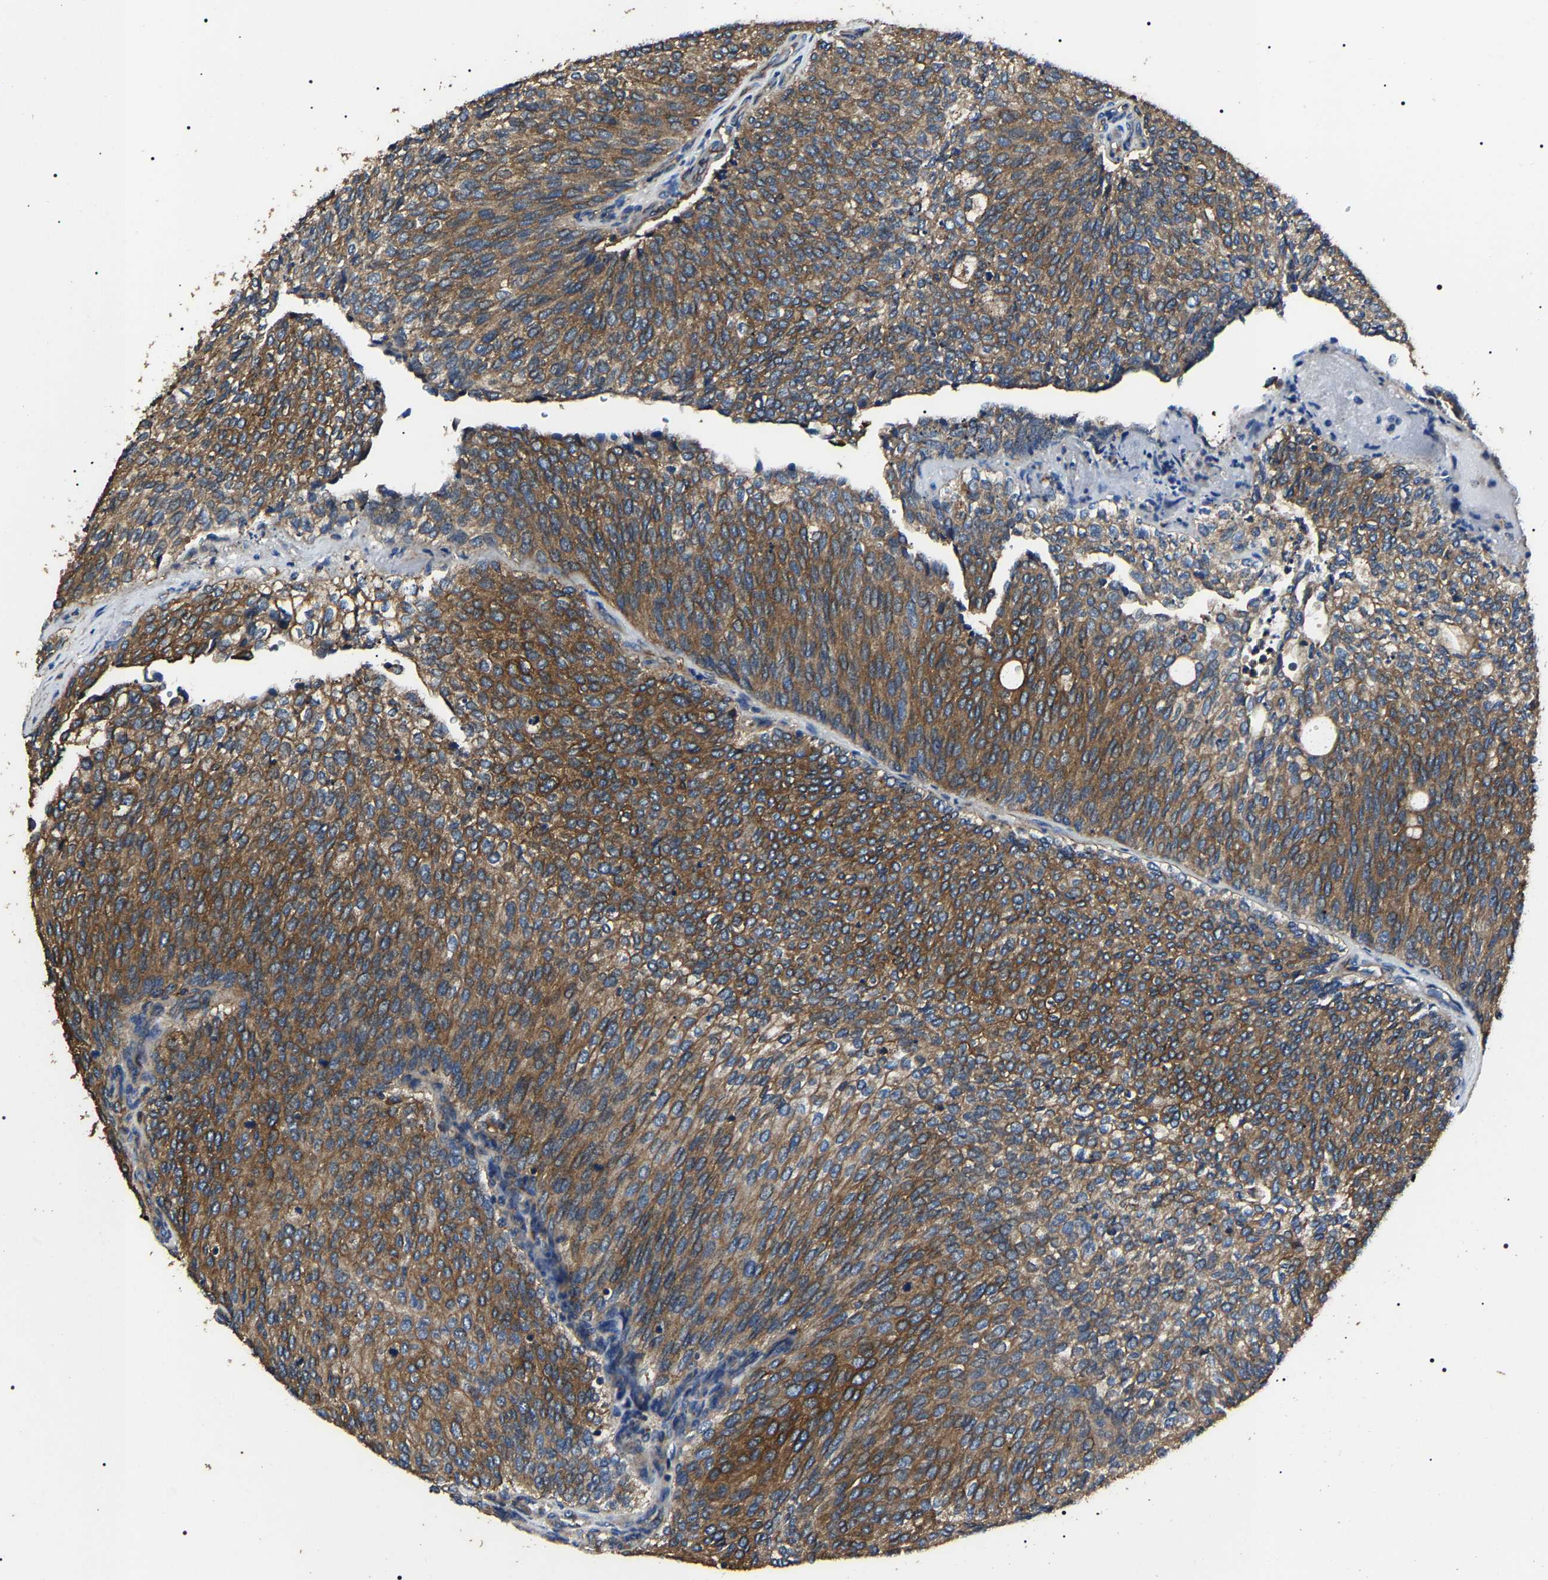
{"staining": {"intensity": "moderate", "quantity": ">75%", "location": "cytoplasmic/membranous"}, "tissue": "urothelial cancer", "cell_type": "Tumor cells", "image_type": "cancer", "snomed": [{"axis": "morphology", "description": "Urothelial carcinoma, Low grade"}, {"axis": "topography", "description": "Urinary bladder"}], "caption": "This image exhibits immunohistochemistry staining of human low-grade urothelial carcinoma, with medium moderate cytoplasmic/membranous expression in about >75% of tumor cells.", "gene": "HSCB", "patient": {"sex": "female", "age": 79}}